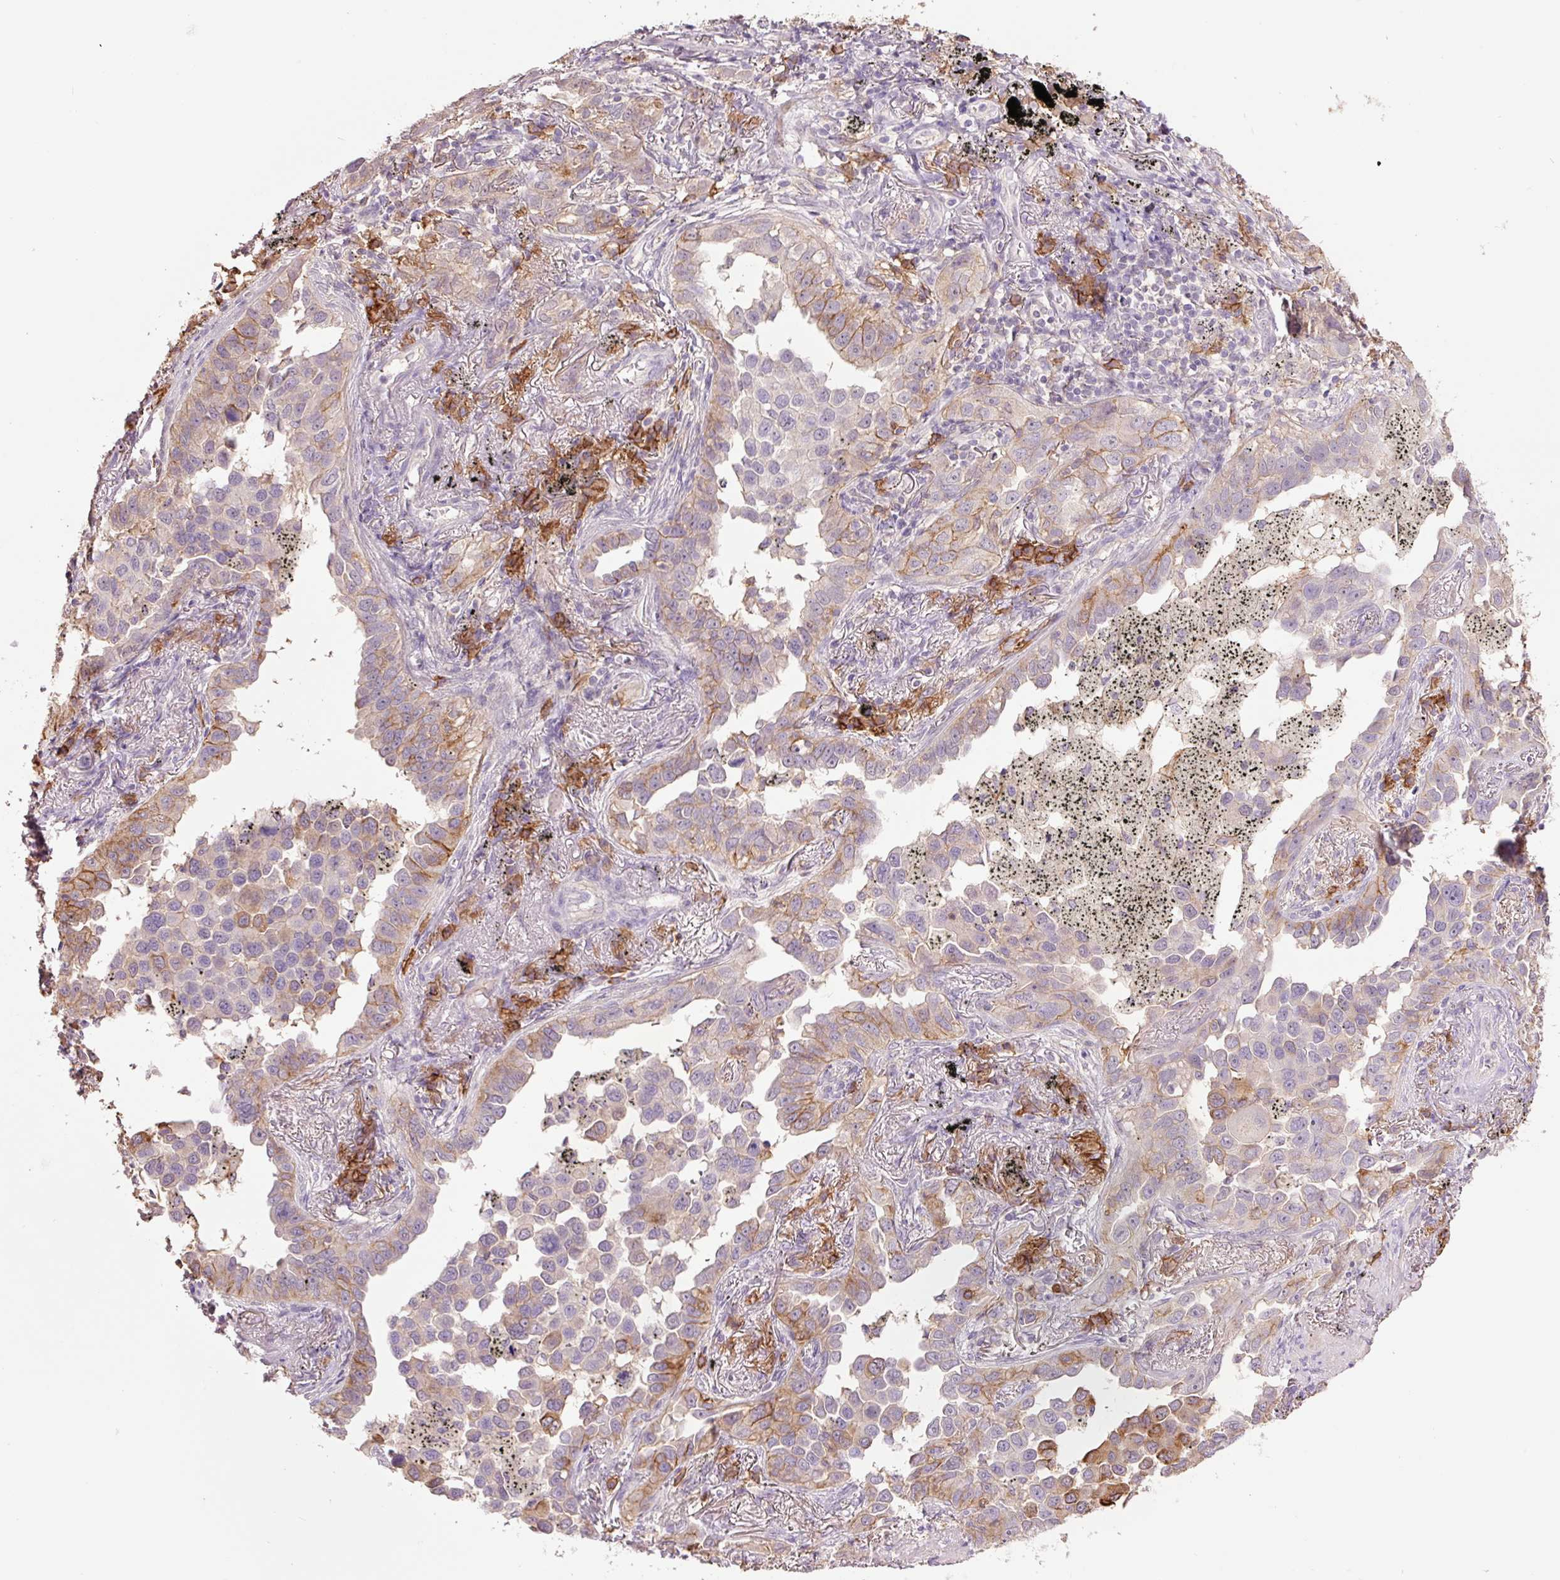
{"staining": {"intensity": "moderate", "quantity": "25%-75%", "location": "cytoplasmic/membranous"}, "tissue": "lung cancer", "cell_type": "Tumor cells", "image_type": "cancer", "snomed": [{"axis": "morphology", "description": "Adenocarcinoma, NOS"}, {"axis": "topography", "description": "Lung"}], "caption": "Immunohistochemical staining of lung cancer shows moderate cytoplasmic/membranous protein expression in approximately 25%-75% of tumor cells. (brown staining indicates protein expression, while blue staining denotes nuclei).", "gene": "SLC1A4", "patient": {"sex": "male", "age": 67}}